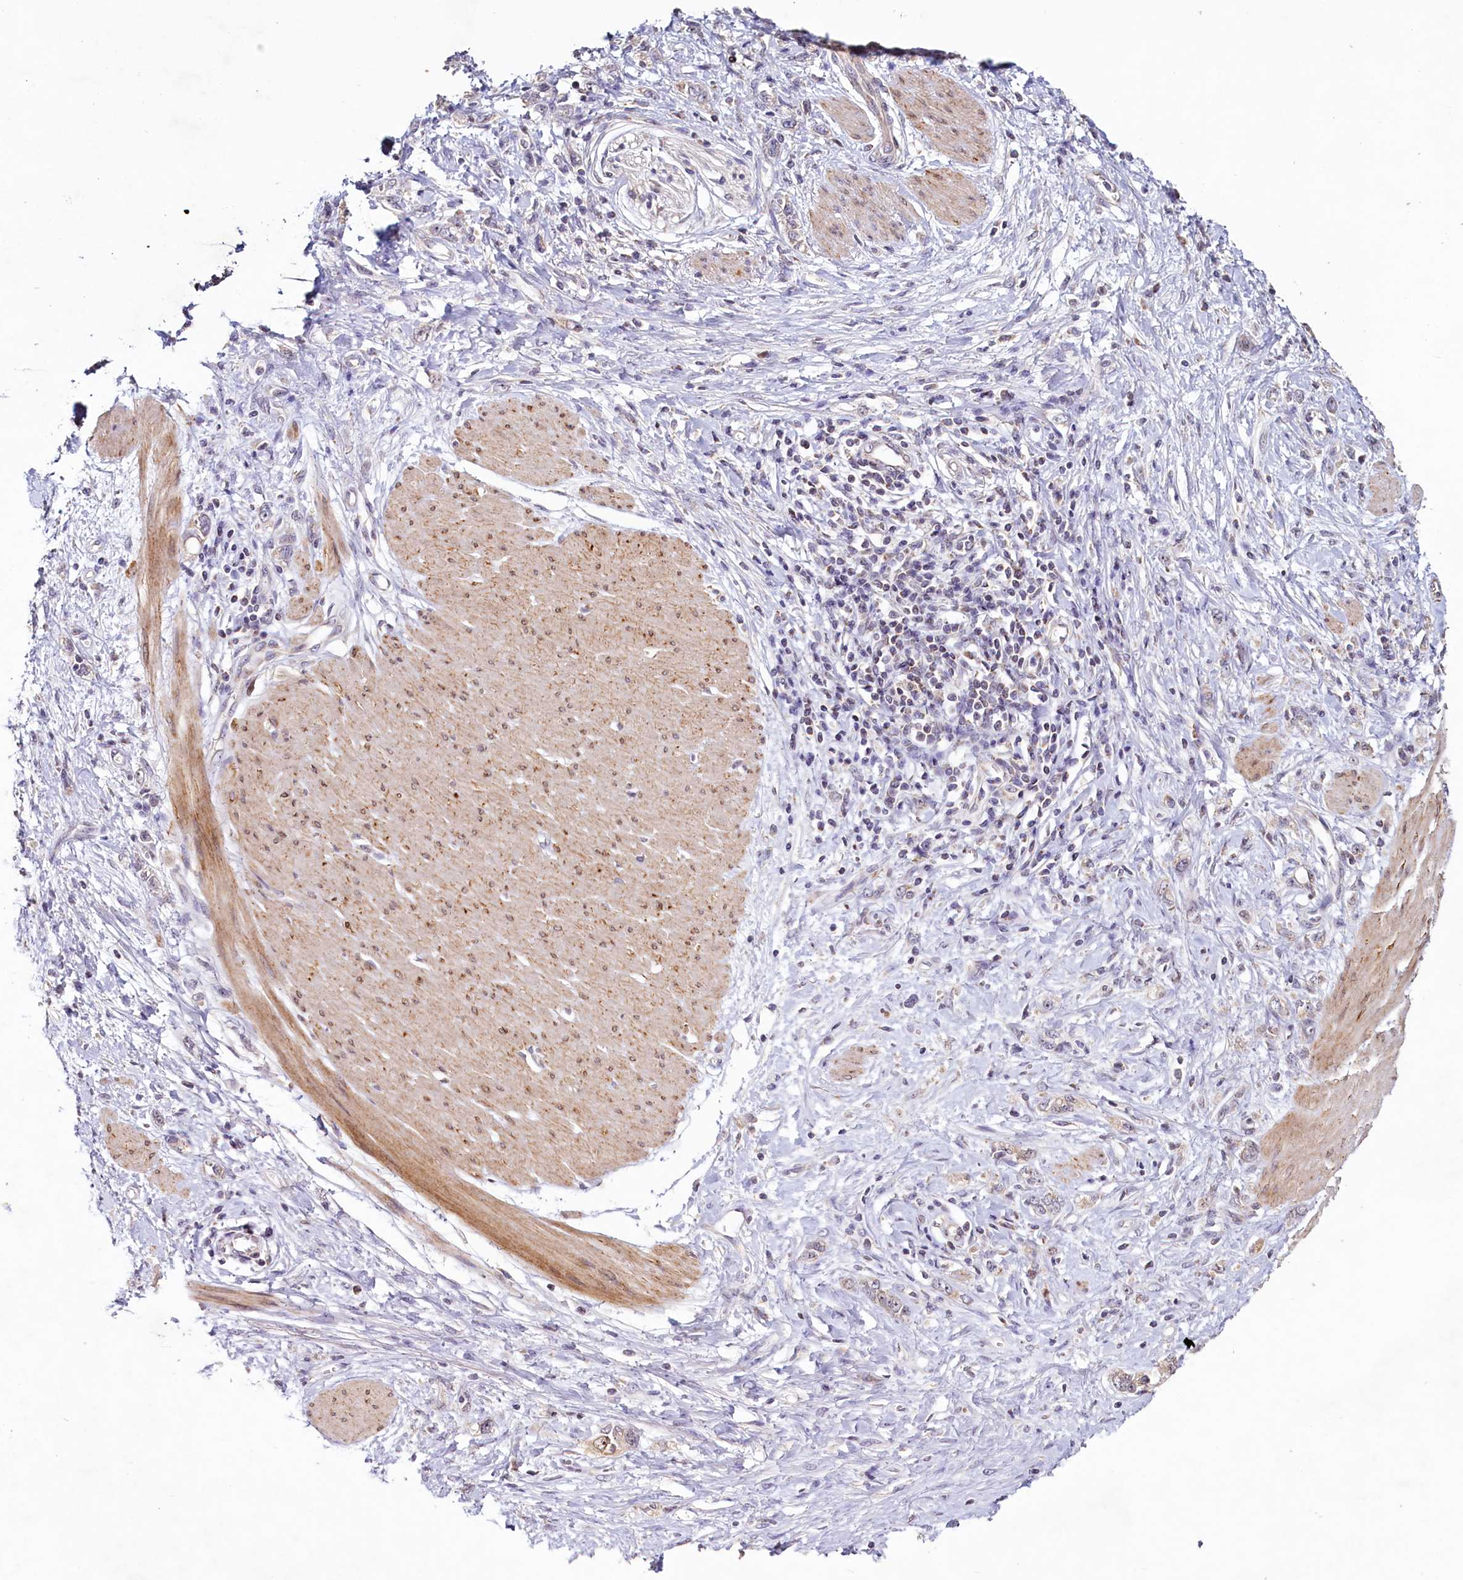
{"staining": {"intensity": "weak", "quantity": "<25%", "location": "cytoplasmic/membranous"}, "tissue": "stomach cancer", "cell_type": "Tumor cells", "image_type": "cancer", "snomed": [{"axis": "morphology", "description": "Adenocarcinoma, NOS"}, {"axis": "topography", "description": "Stomach"}], "caption": "IHC image of stomach adenocarcinoma stained for a protein (brown), which displays no staining in tumor cells.", "gene": "PDE6D", "patient": {"sex": "female", "age": 76}}